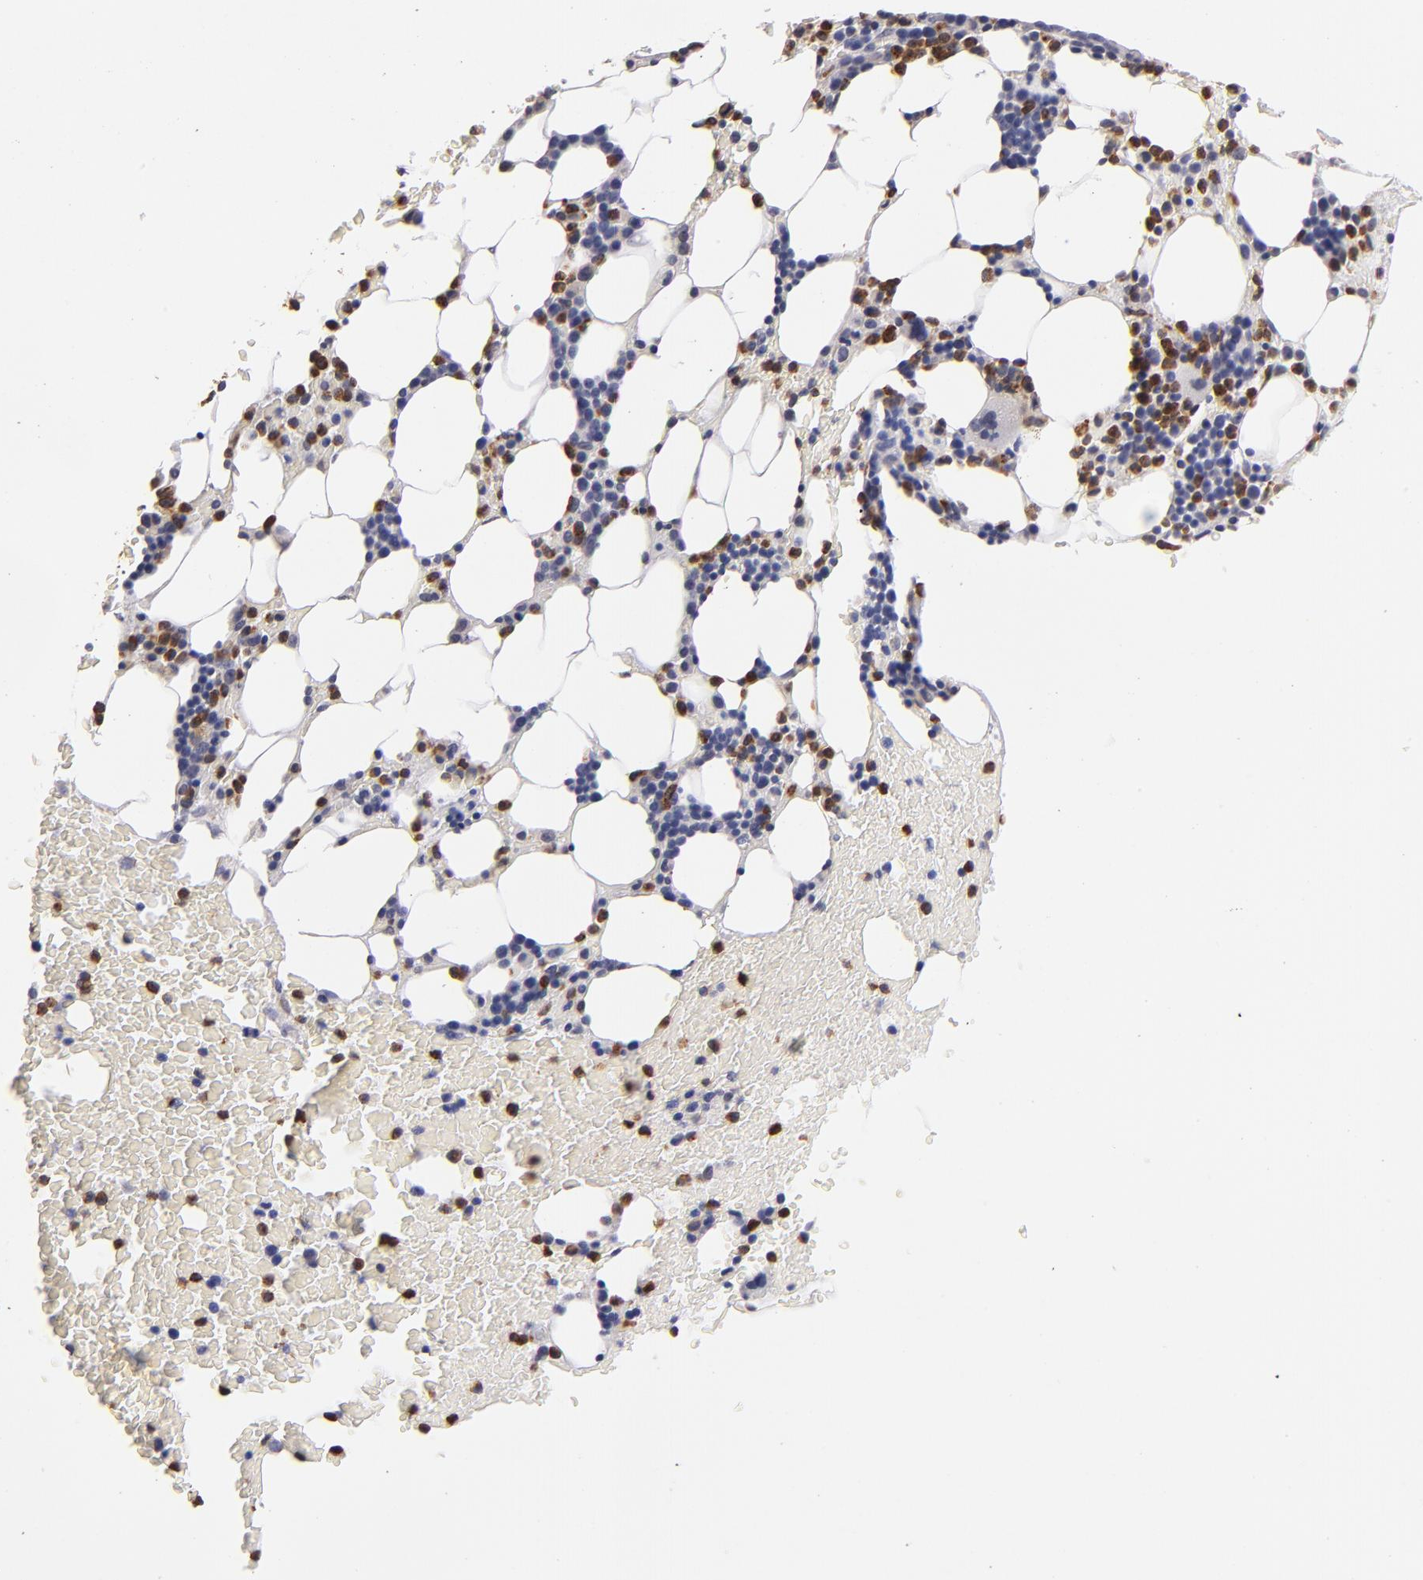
{"staining": {"intensity": "strong", "quantity": "25%-75%", "location": "cytoplasmic/membranous"}, "tissue": "bone marrow", "cell_type": "Hematopoietic cells", "image_type": "normal", "snomed": [{"axis": "morphology", "description": "Normal tissue, NOS"}, {"axis": "topography", "description": "Bone marrow"}], "caption": "The histopathology image exhibits staining of normal bone marrow, revealing strong cytoplasmic/membranous protein positivity (brown color) within hematopoietic cells. The protein of interest is shown in brown color, while the nuclei are stained blue.", "gene": "MGAM", "patient": {"sex": "female", "age": 84}}